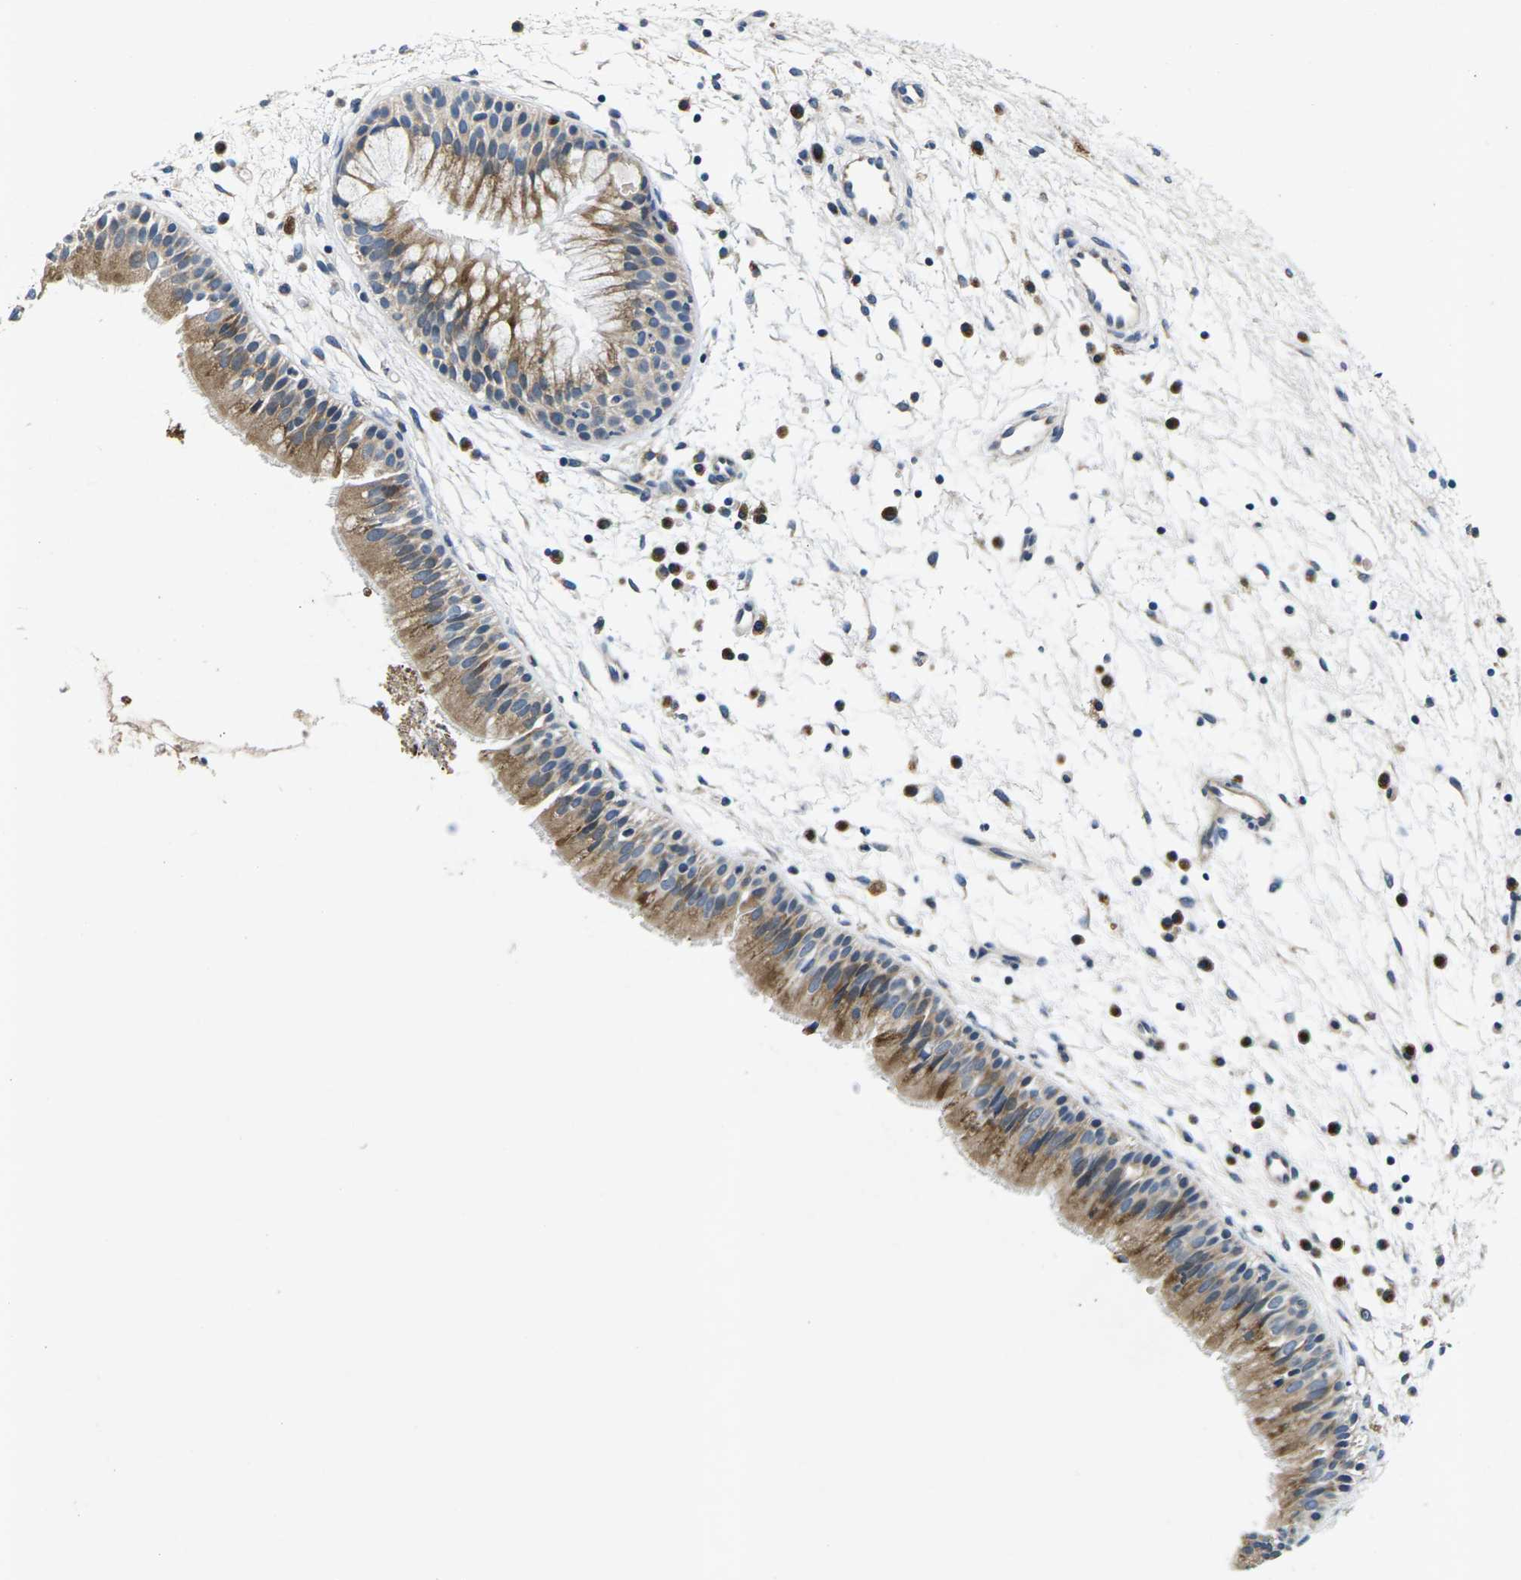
{"staining": {"intensity": "moderate", "quantity": ">75%", "location": "cytoplasmic/membranous"}, "tissue": "nasopharynx", "cell_type": "Respiratory epithelial cells", "image_type": "normal", "snomed": [{"axis": "morphology", "description": "Normal tissue, NOS"}, {"axis": "topography", "description": "Nasopharynx"}], "caption": "Nasopharynx stained for a protein (brown) displays moderate cytoplasmic/membranous positive positivity in about >75% of respiratory epithelial cells.", "gene": "ERGIC3", "patient": {"sex": "male", "age": 21}}